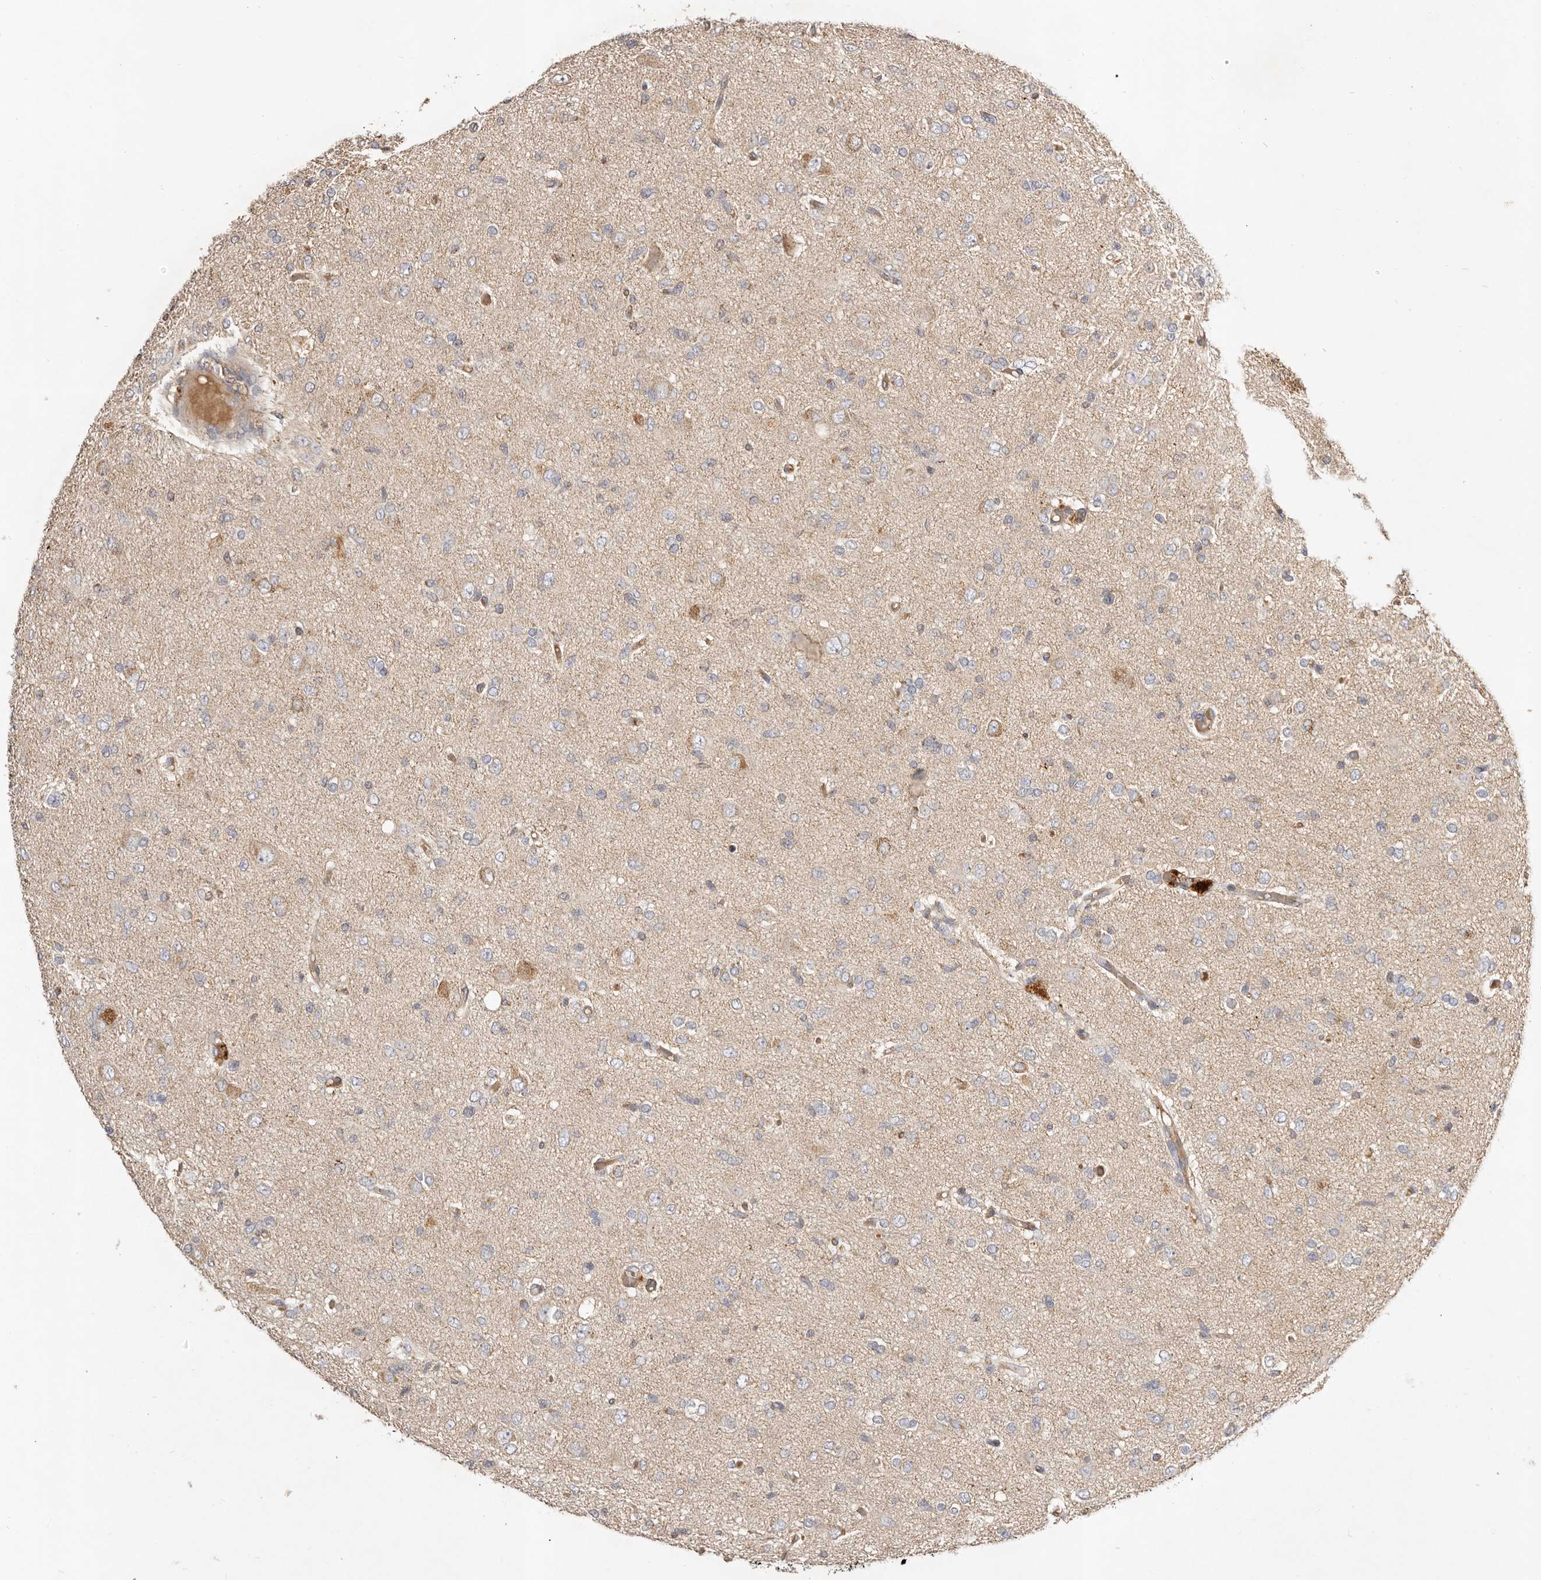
{"staining": {"intensity": "negative", "quantity": "none", "location": "none"}, "tissue": "glioma", "cell_type": "Tumor cells", "image_type": "cancer", "snomed": [{"axis": "morphology", "description": "Glioma, malignant, High grade"}, {"axis": "topography", "description": "Brain"}], "caption": "Photomicrograph shows no protein staining in tumor cells of glioma tissue.", "gene": "ADAMTS9", "patient": {"sex": "female", "age": 59}}